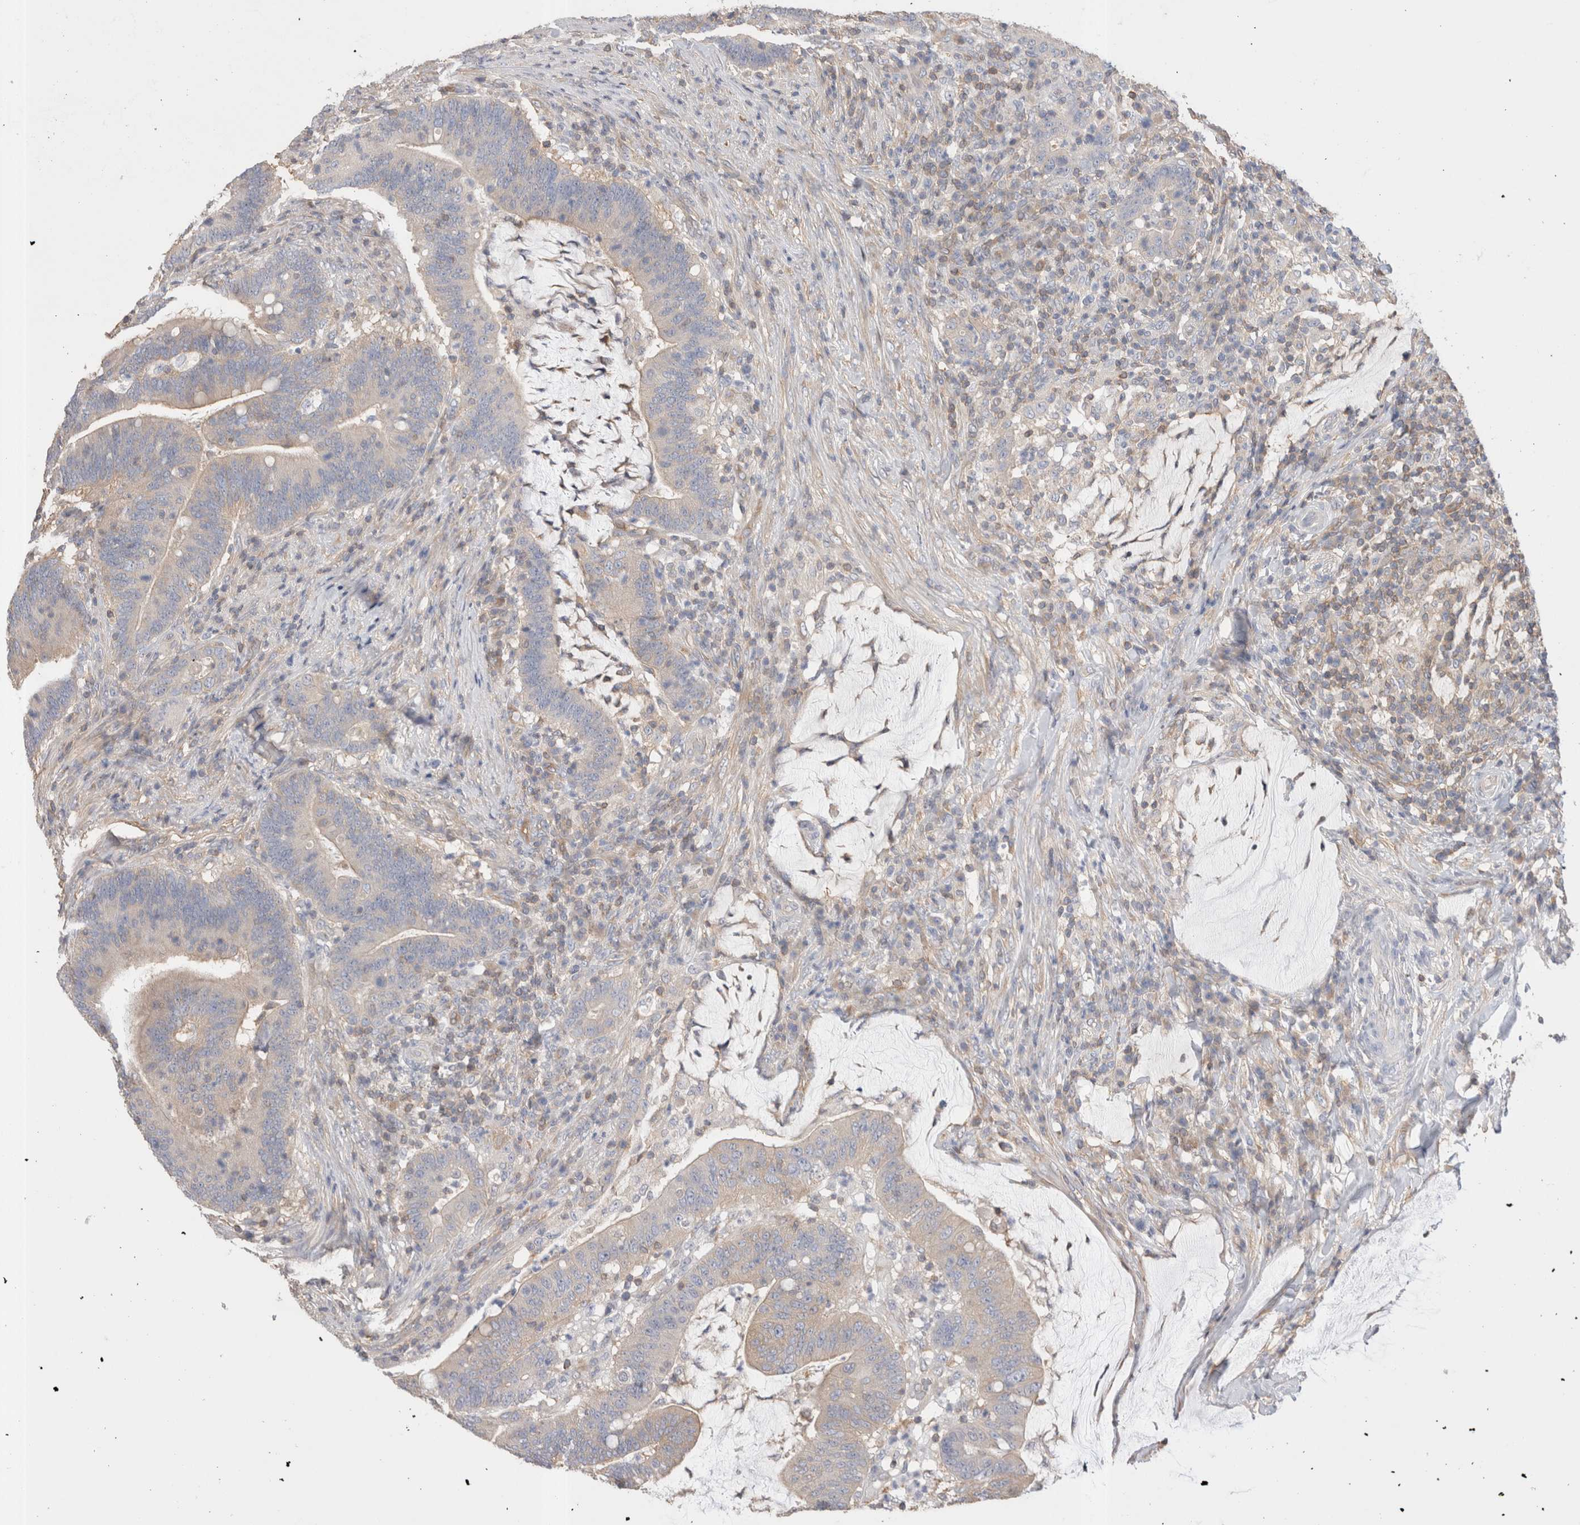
{"staining": {"intensity": "weak", "quantity": "25%-75%", "location": "cytoplasmic/membranous"}, "tissue": "colorectal cancer", "cell_type": "Tumor cells", "image_type": "cancer", "snomed": [{"axis": "morphology", "description": "Normal tissue, NOS"}, {"axis": "morphology", "description": "Adenocarcinoma, NOS"}, {"axis": "topography", "description": "Colon"}], "caption": "This micrograph shows colorectal adenocarcinoma stained with immunohistochemistry to label a protein in brown. The cytoplasmic/membranous of tumor cells show weak positivity for the protein. Nuclei are counter-stained blue.", "gene": "CAPN2", "patient": {"sex": "female", "age": 66}}